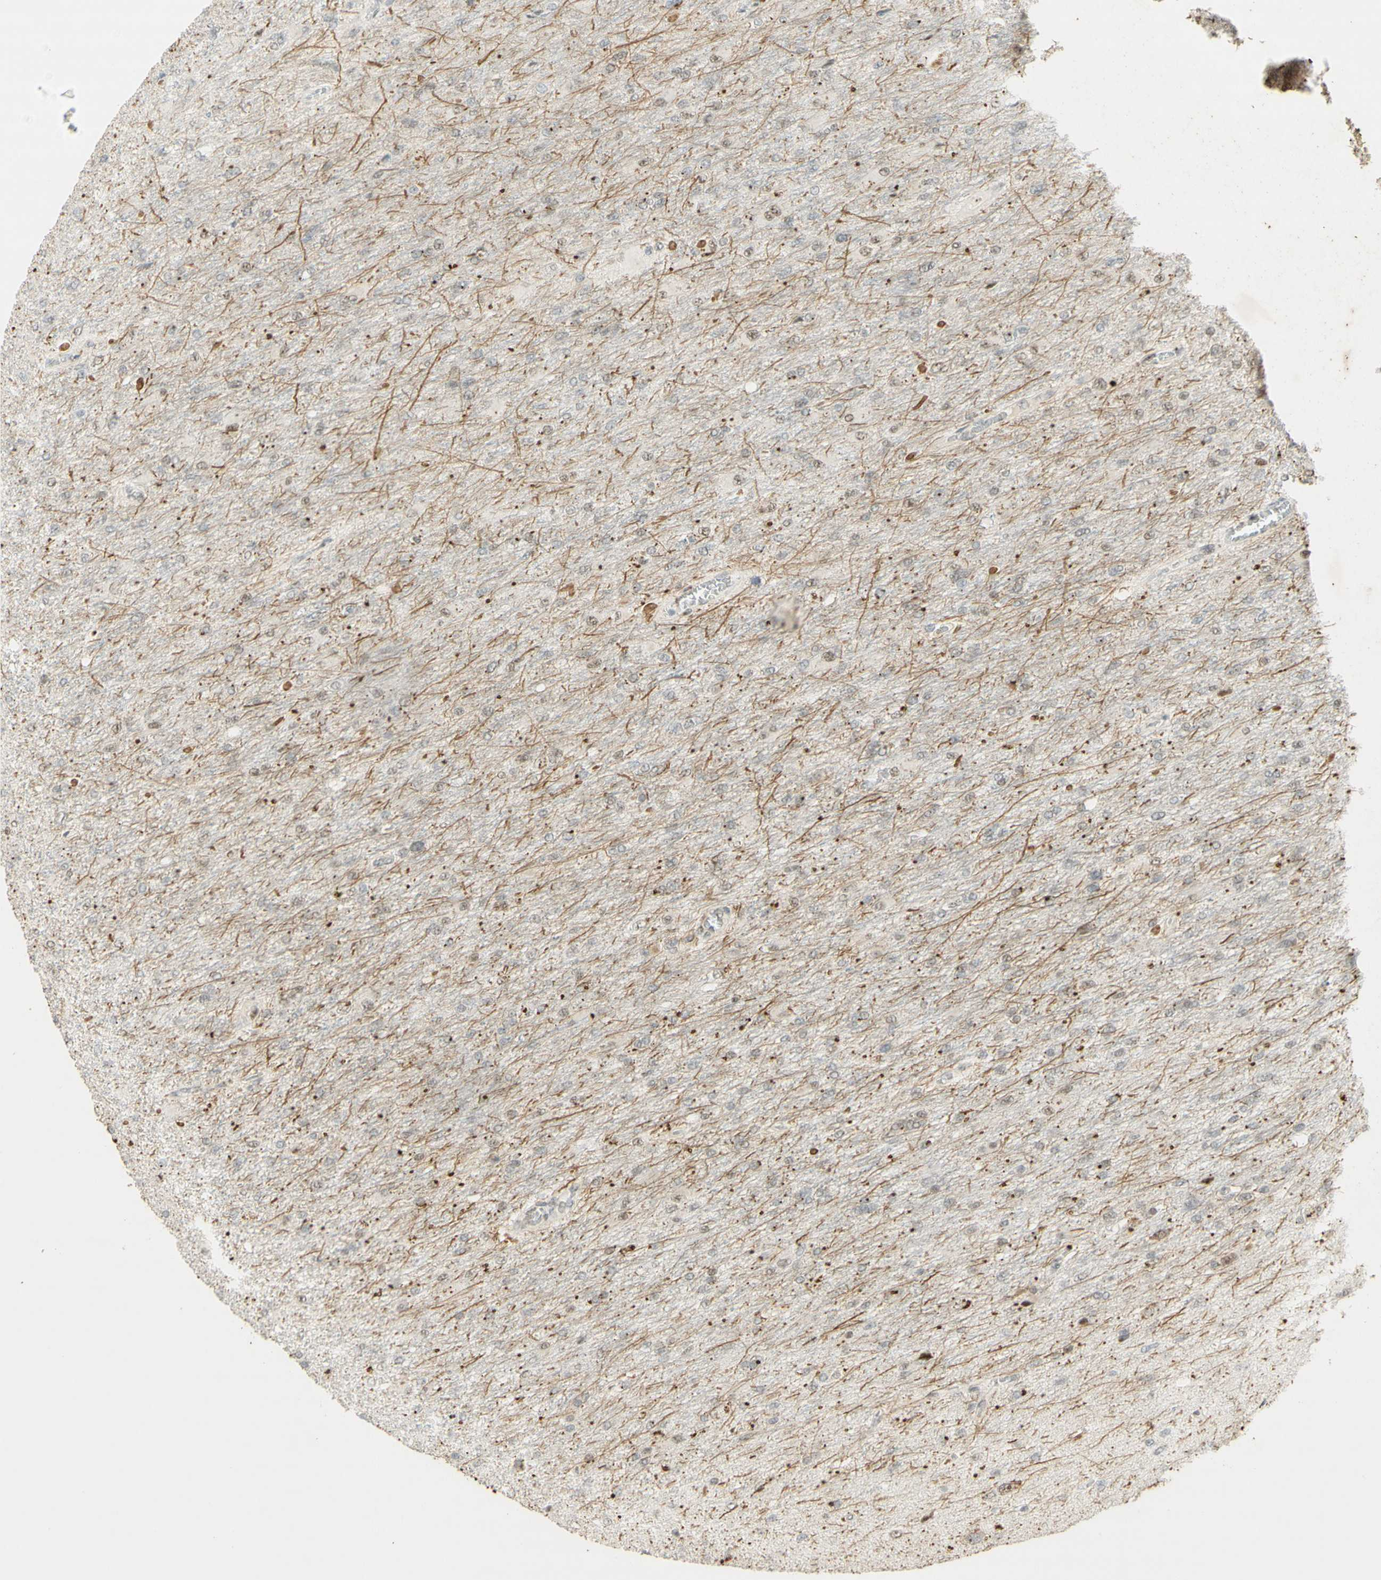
{"staining": {"intensity": "negative", "quantity": "none", "location": "none"}, "tissue": "glioma", "cell_type": "Tumor cells", "image_type": "cancer", "snomed": [{"axis": "morphology", "description": "Glioma, malignant, High grade"}, {"axis": "topography", "description": "Cerebral cortex"}], "caption": "This is an immunohistochemistry histopathology image of glioma. There is no positivity in tumor cells.", "gene": "IRF1", "patient": {"sex": "female", "age": 36}}